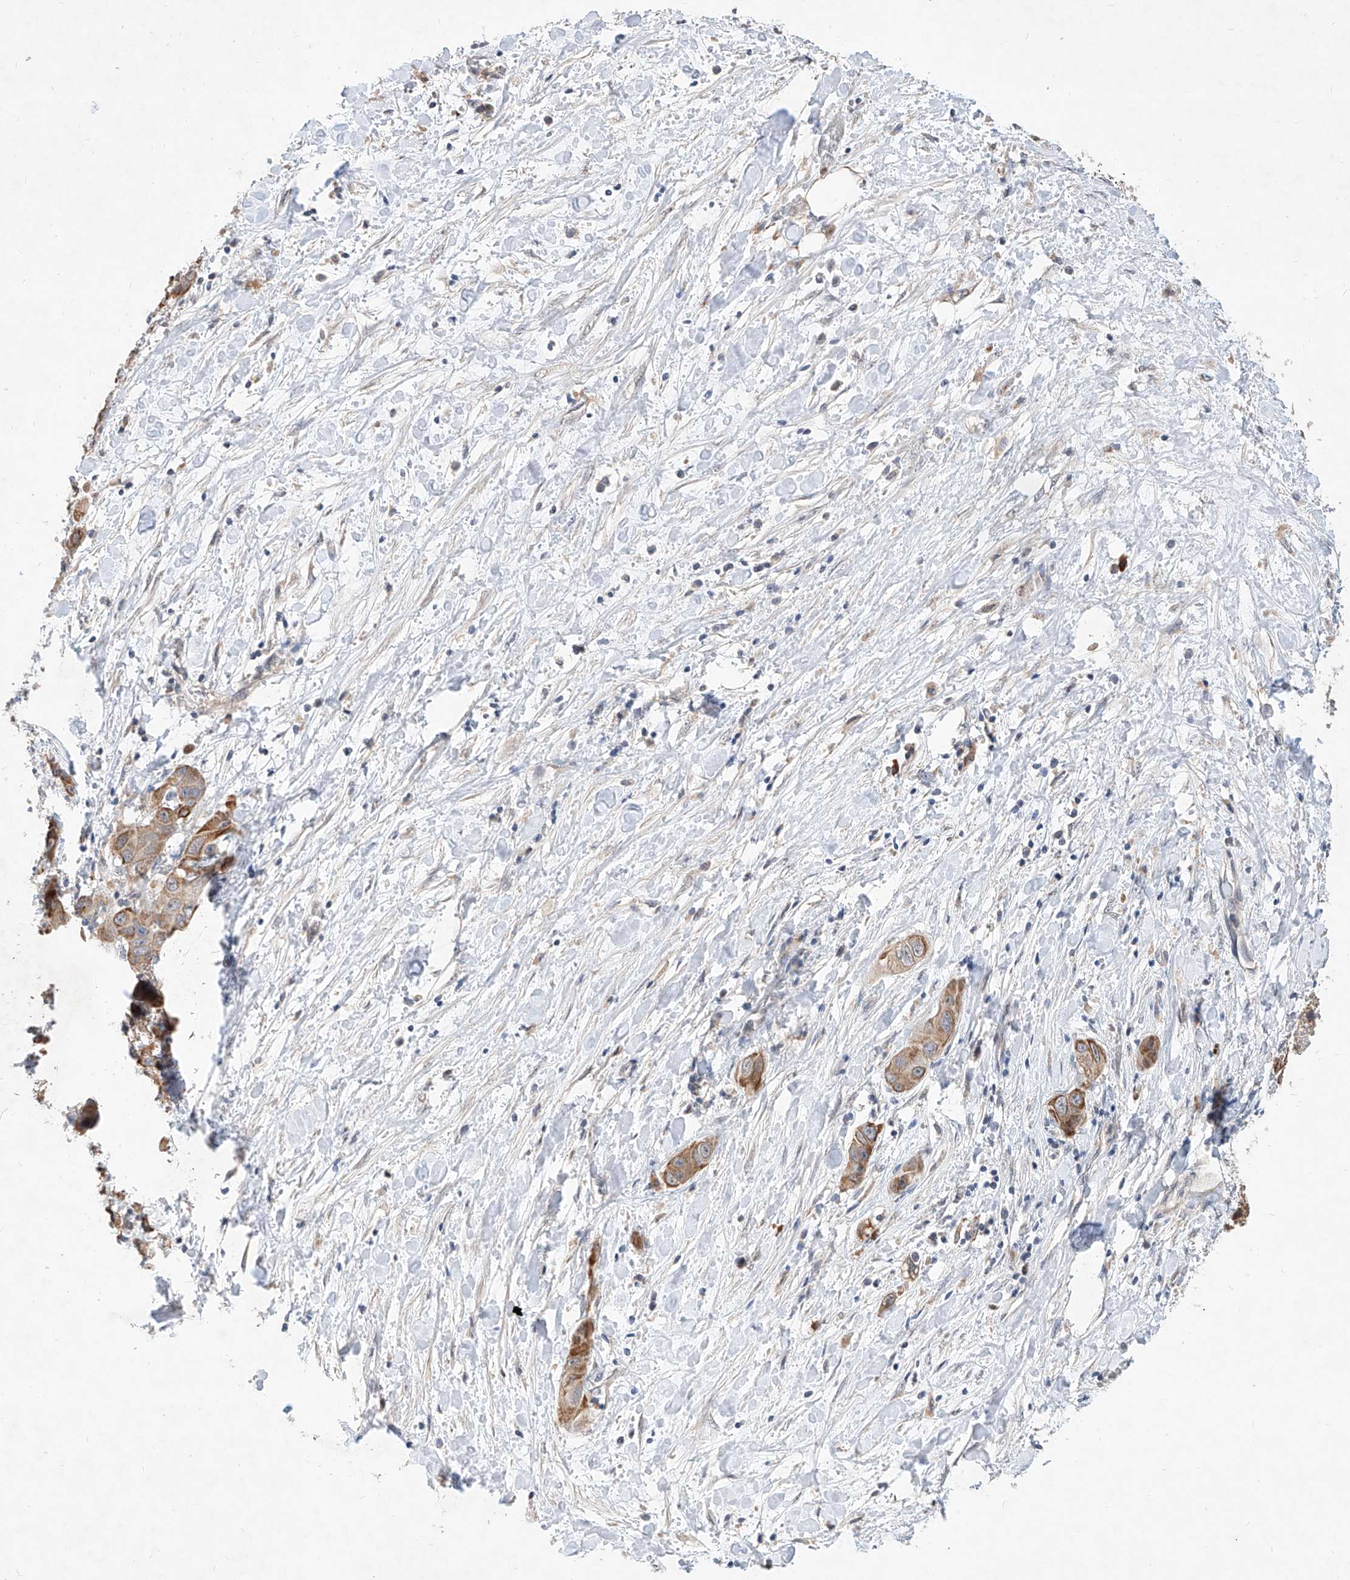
{"staining": {"intensity": "moderate", "quantity": ">75%", "location": "cytoplasmic/membranous"}, "tissue": "liver cancer", "cell_type": "Tumor cells", "image_type": "cancer", "snomed": [{"axis": "morphology", "description": "Cholangiocarcinoma"}, {"axis": "topography", "description": "Liver"}], "caption": "Liver cholangiocarcinoma tissue displays moderate cytoplasmic/membranous expression in about >75% of tumor cells, visualized by immunohistochemistry.", "gene": "MFSD4B", "patient": {"sex": "female", "age": 52}}